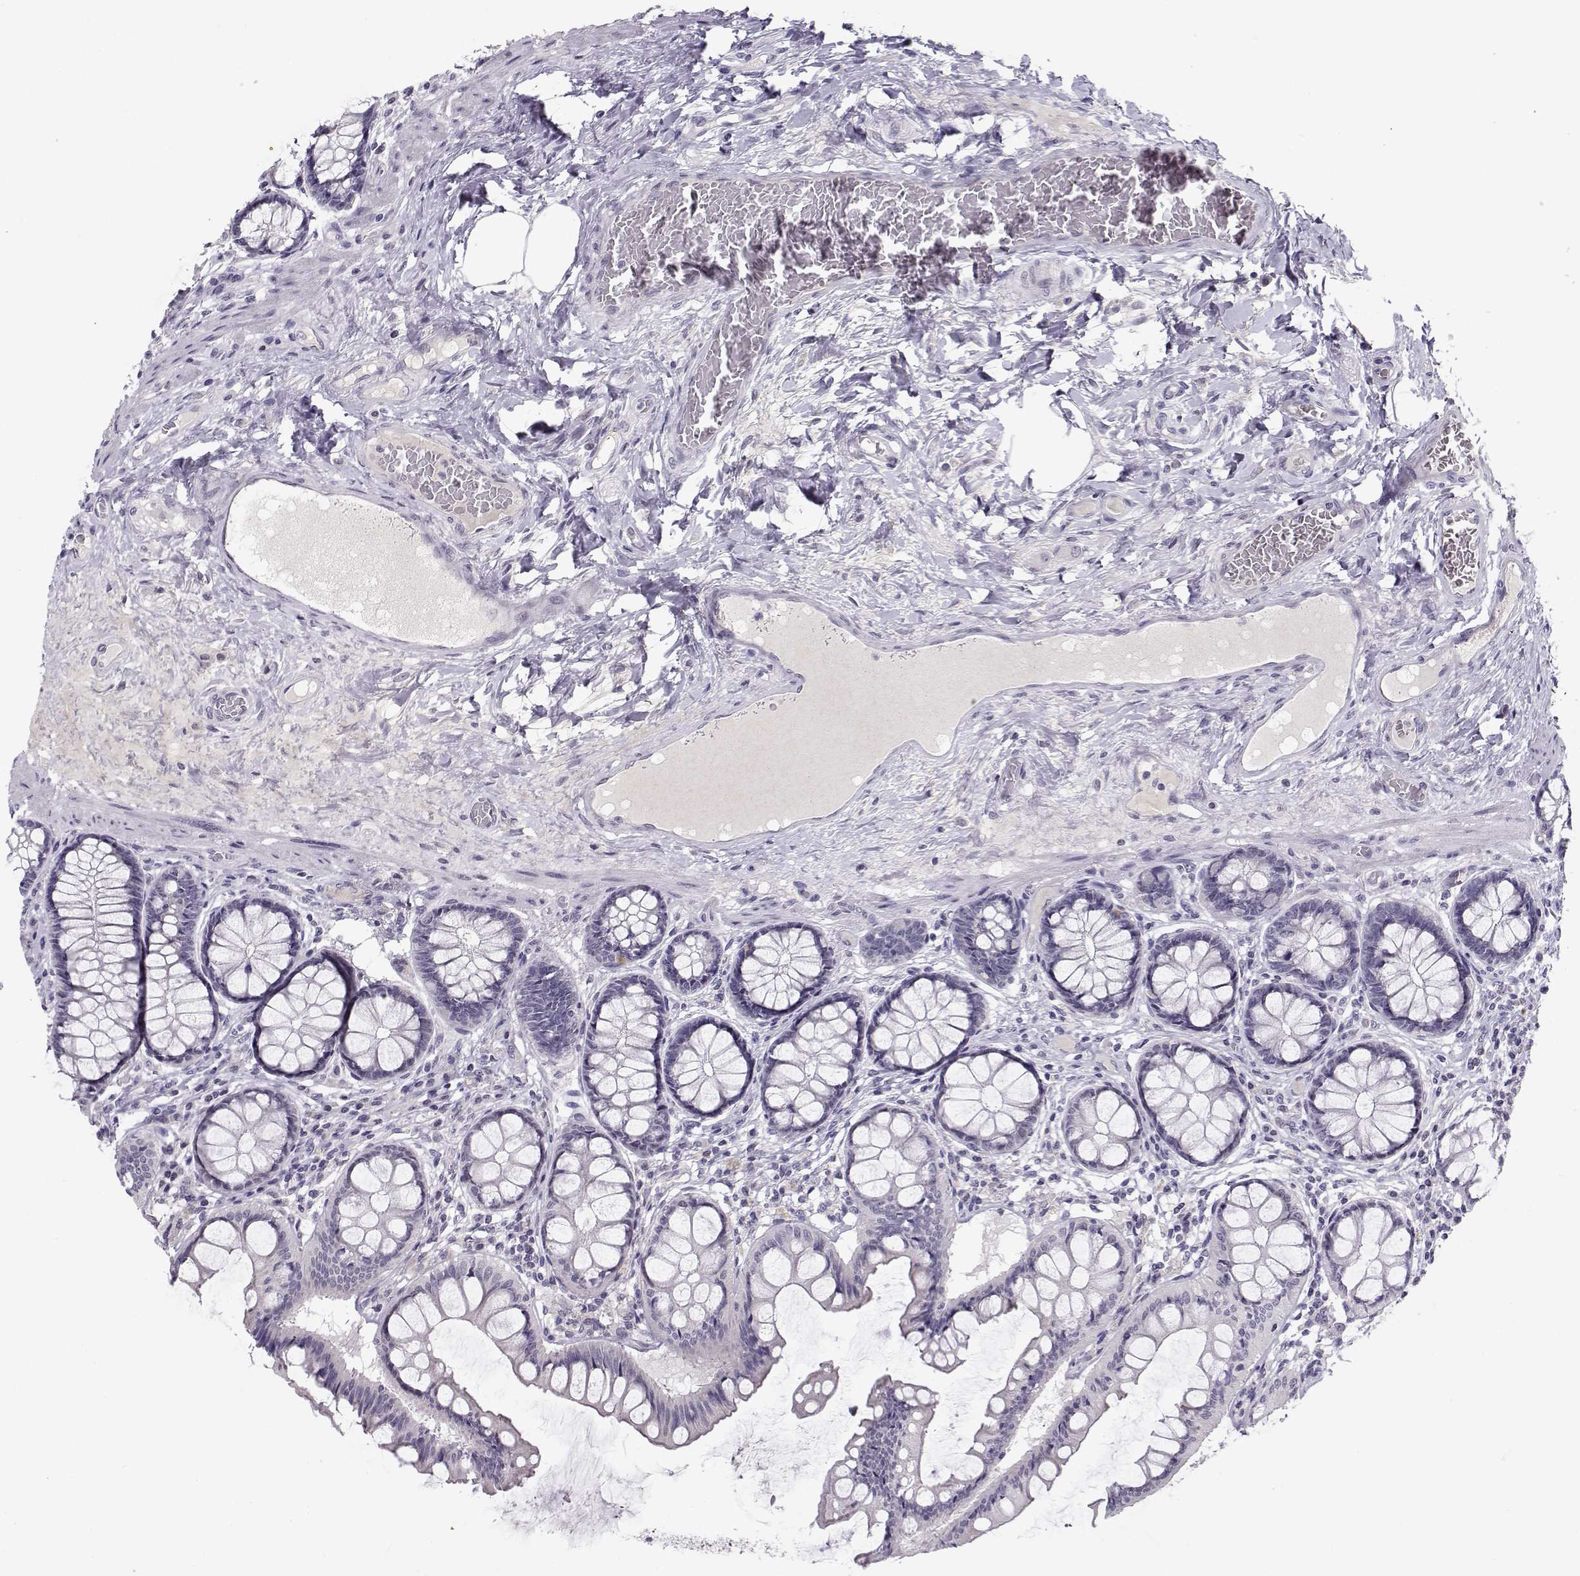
{"staining": {"intensity": "negative", "quantity": "none", "location": "none"}, "tissue": "colon", "cell_type": "Endothelial cells", "image_type": "normal", "snomed": [{"axis": "morphology", "description": "Normal tissue, NOS"}, {"axis": "topography", "description": "Colon"}], "caption": "Immunohistochemistry (IHC) micrograph of benign colon: colon stained with DAB (3,3'-diaminobenzidine) exhibits no significant protein expression in endothelial cells. (IHC, brightfield microscopy, high magnification).", "gene": "C16orf86", "patient": {"sex": "female", "age": 65}}